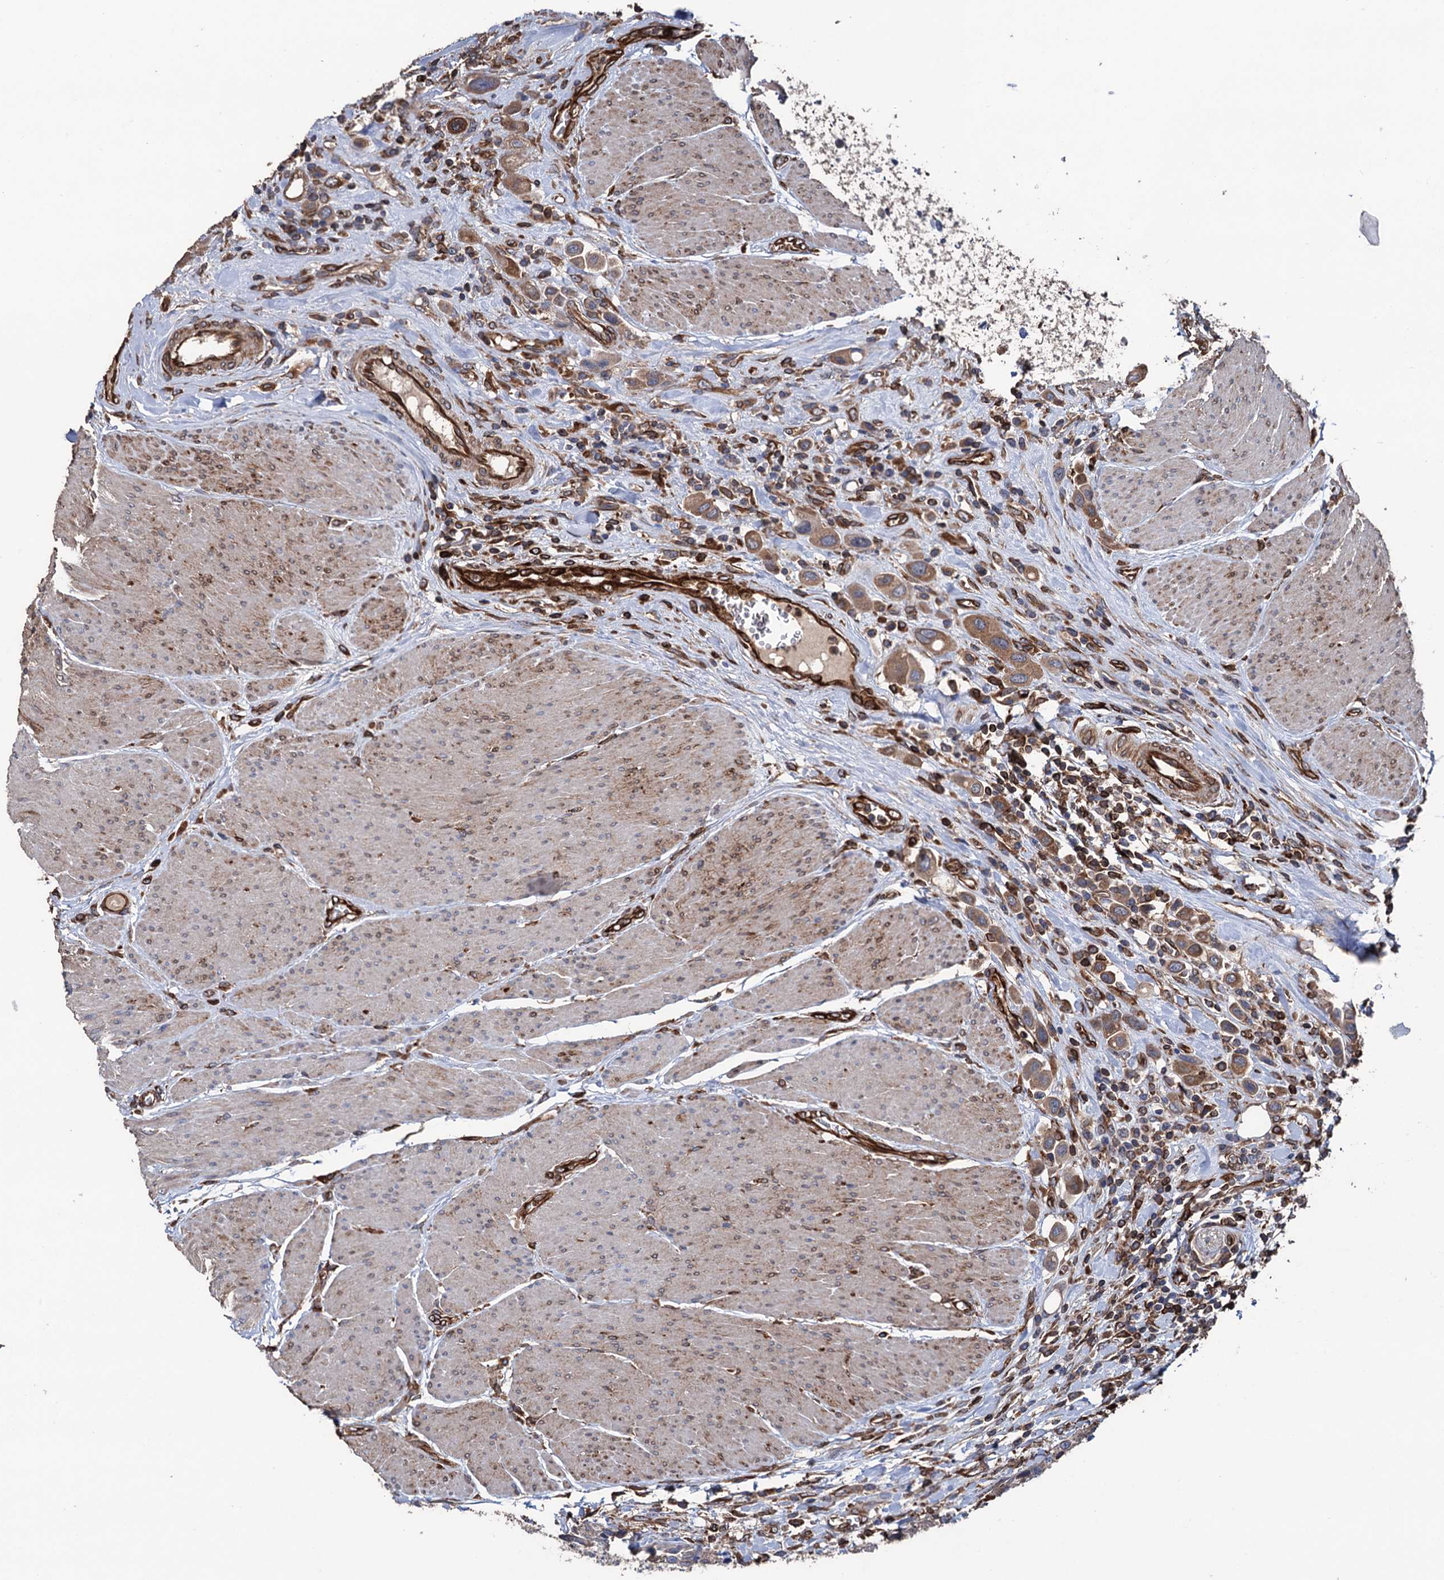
{"staining": {"intensity": "moderate", "quantity": ">75%", "location": "cytoplasmic/membranous"}, "tissue": "urothelial cancer", "cell_type": "Tumor cells", "image_type": "cancer", "snomed": [{"axis": "morphology", "description": "Urothelial carcinoma, High grade"}, {"axis": "topography", "description": "Urinary bladder"}], "caption": "High-magnification brightfield microscopy of urothelial carcinoma (high-grade) stained with DAB (brown) and counterstained with hematoxylin (blue). tumor cells exhibit moderate cytoplasmic/membranous positivity is identified in approximately>75% of cells.", "gene": "STING1", "patient": {"sex": "male", "age": 50}}